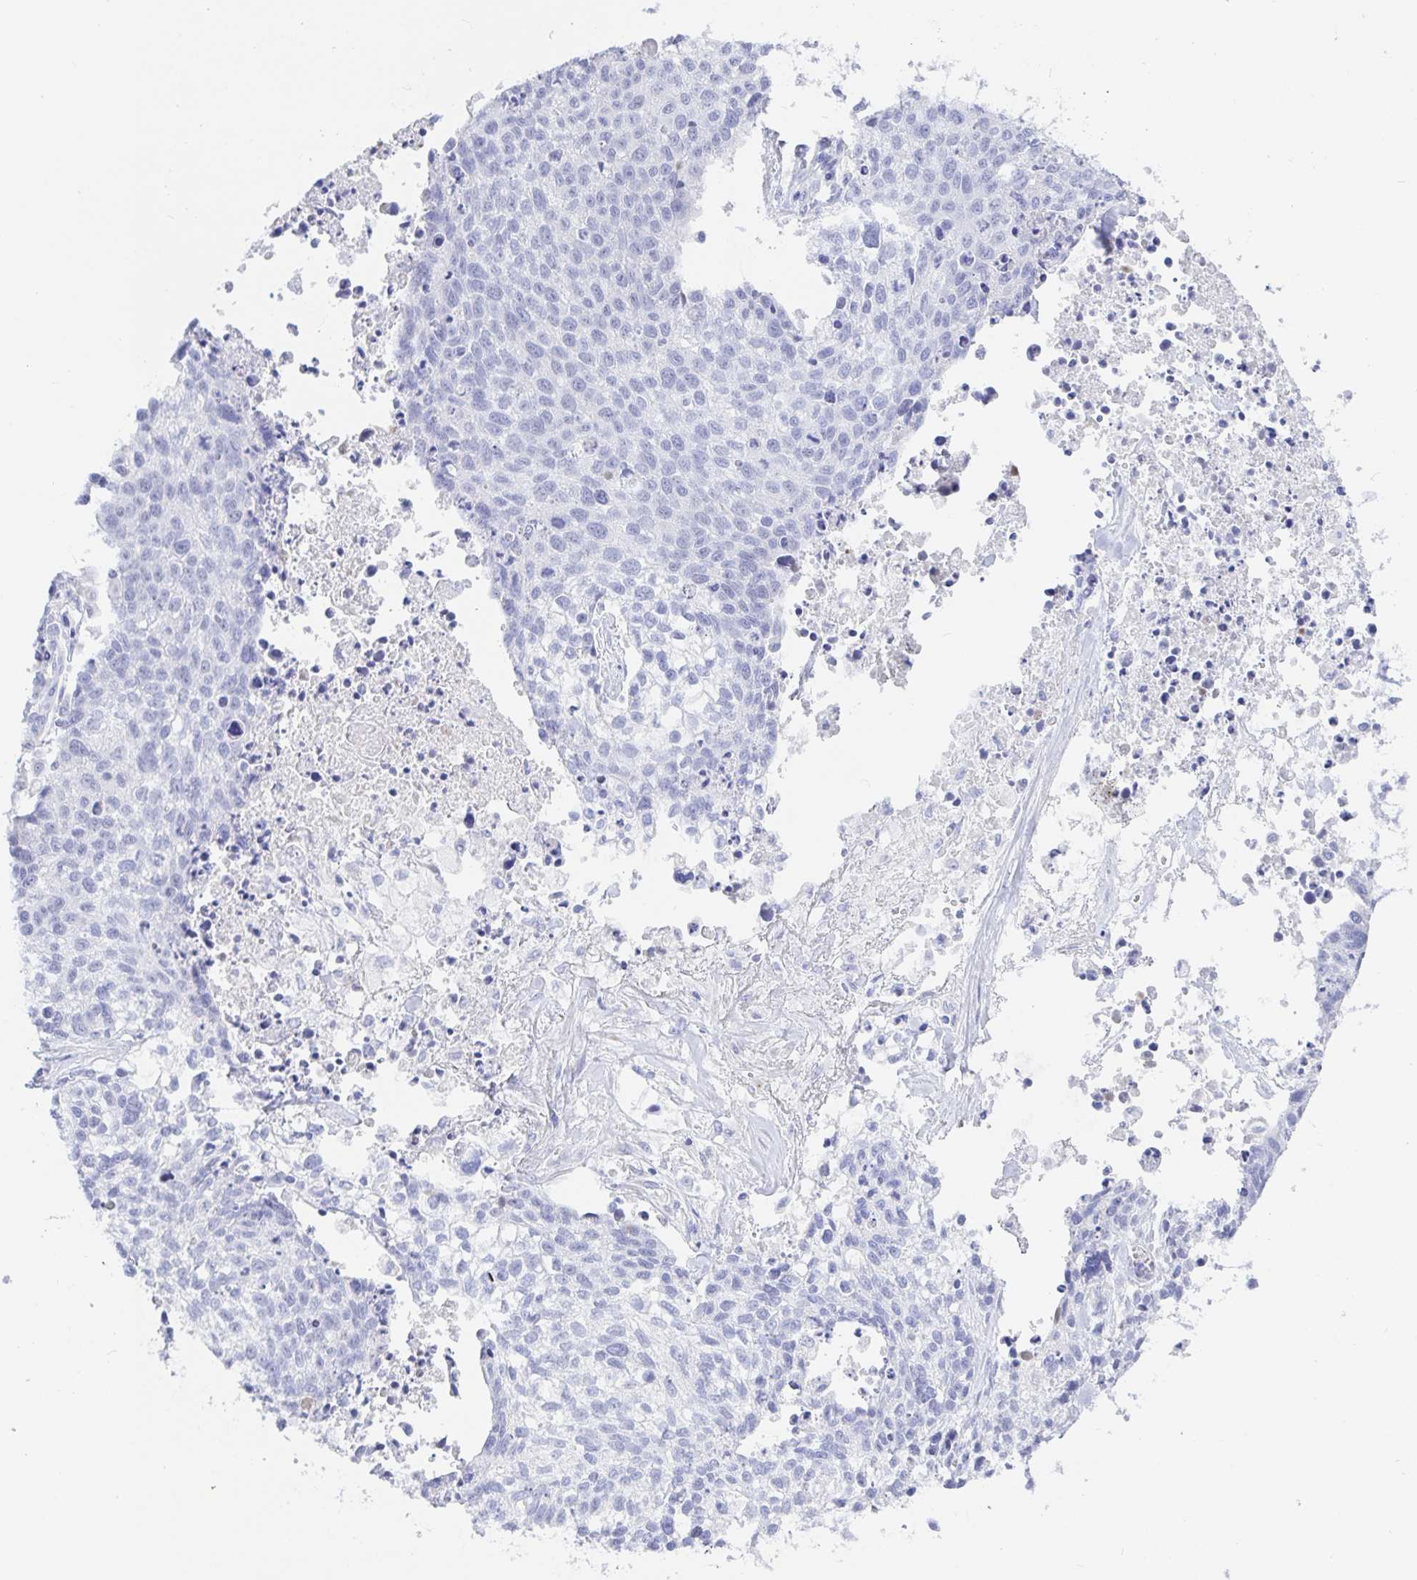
{"staining": {"intensity": "negative", "quantity": "none", "location": "none"}, "tissue": "lung cancer", "cell_type": "Tumor cells", "image_type": "cancer", "snomed": [{"axis": "morphology", "description": "Squamous cell carcinoma, NOS"}, {"axis": "topography", "description": "Lung"}], "caption": "Immunohistochemical staining of lung squamous cell carcinoma reveals no significant positivity in tumor cells.", "gene": "KCNH6", "patient": {"sex": "male", "age": 74}}